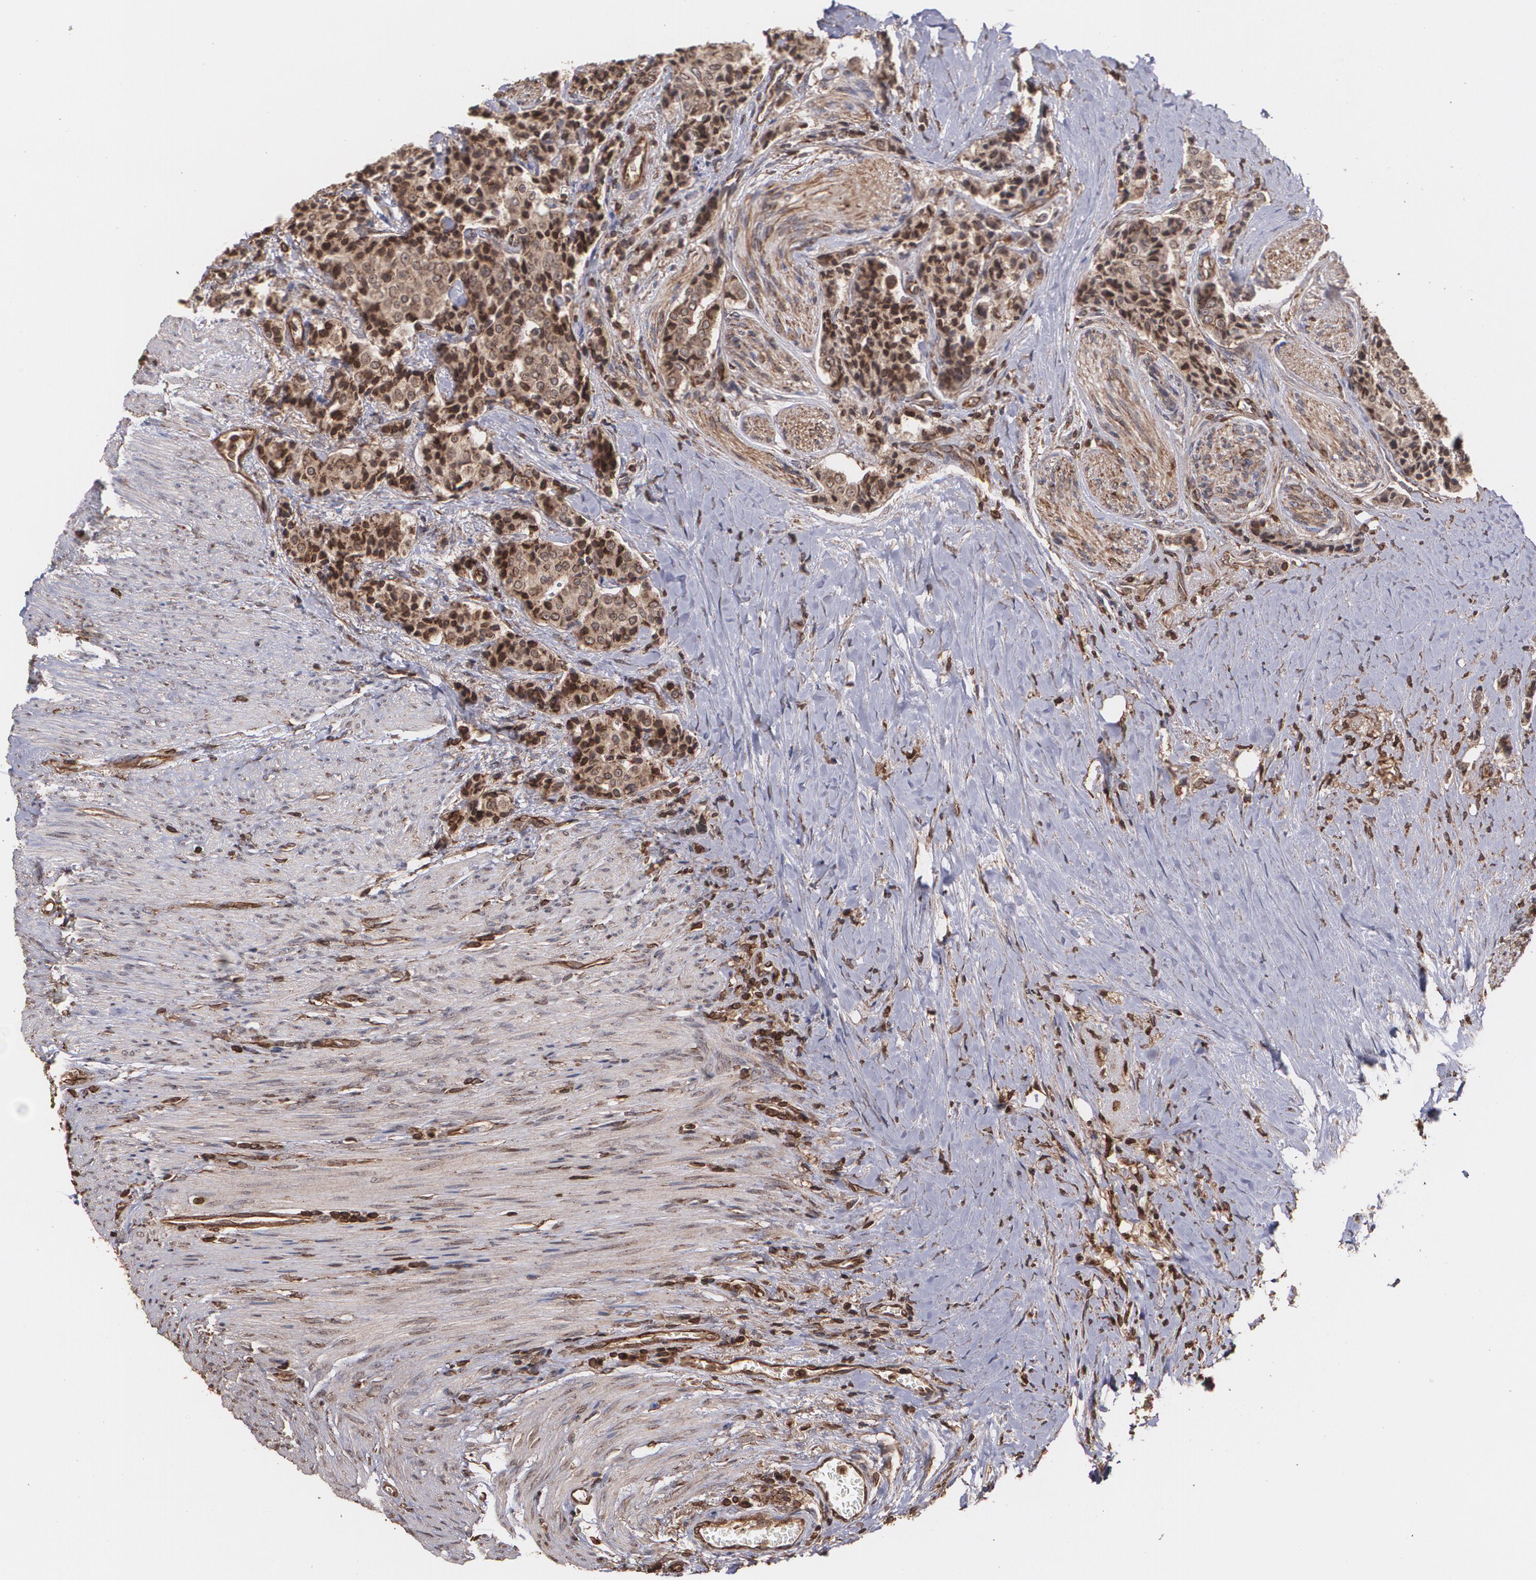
{"staining": {"intensity": "strong", "quantity": ">75%", "location": "cytoplasmic/membranous"}, "tissue": "carcinoid", "cell_type": "Tumor cells", "image_type": "cancer", "snomed": [{"axis": "morphology", "description": "Carcinoid, malignant, NOS"}, {"axis": "topography", "description": "Colon"}], "caption": "Human carcinoid stained for a protein (brown) reveals strong cytoplasmic/membranous positive expression in about >75% of tumor cells.", "gene": "TRIP11", "patient": {"sex": "female", "age": 61}}